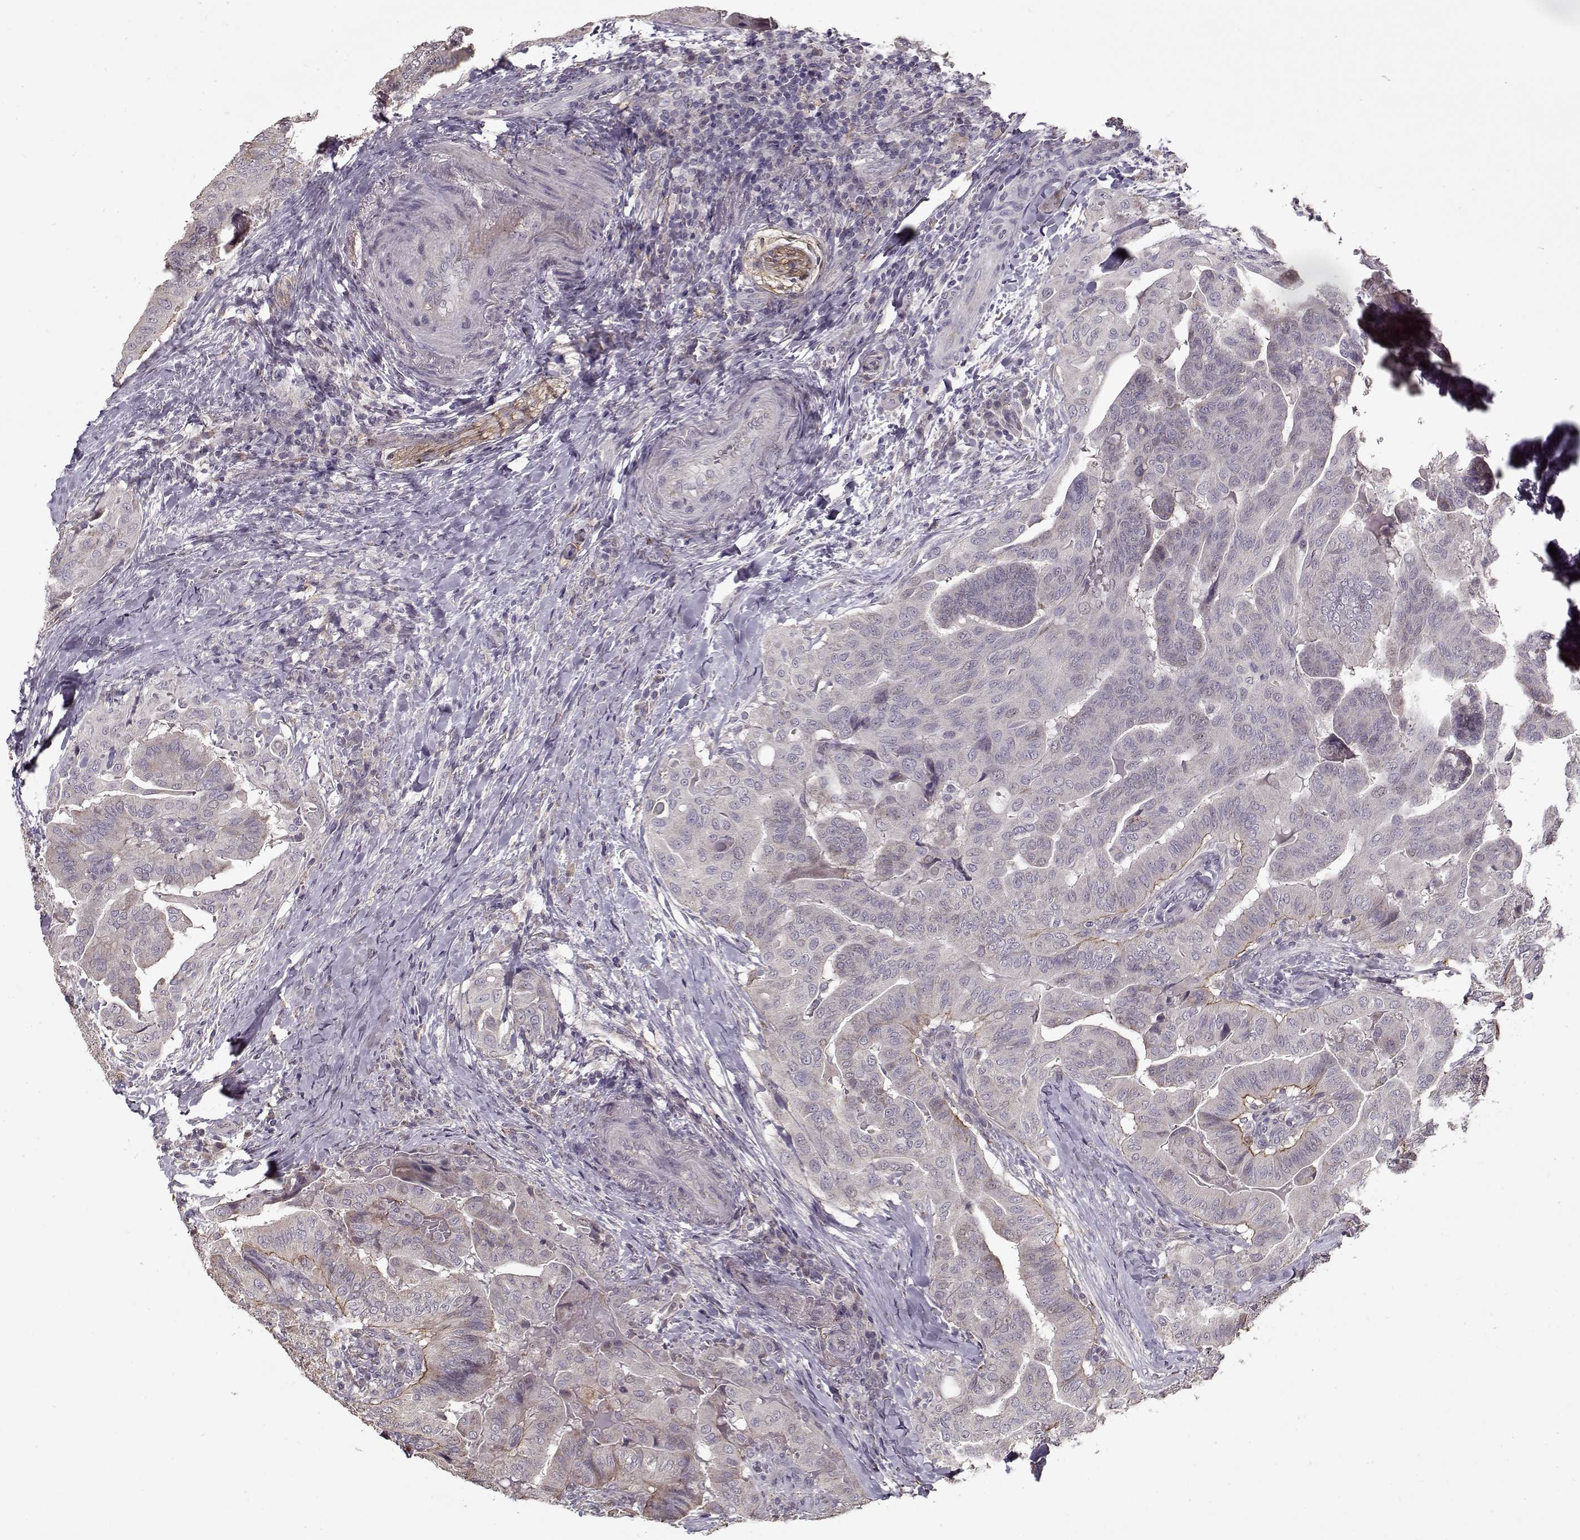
{"staining": {"intensity": "negative", "quantity": "none", "location": "none"}, "tissue": "thyroid cancer", "cell_type": "Tumor cells", "image_type": "cancer", "snomed": [{"axis": "morphology", "description": "Papillary adenocarcinoma, NOS"}, {"axis": "topography", "description": "Thyroid gland"}], "caption": "Immunohistochemistry (IHC) image of thyroid cancer stained for a protein (brown), which shows no staining in tumor cells.", "gene": "LAMA2", "patient": {"sex": "female", "age": 68}}